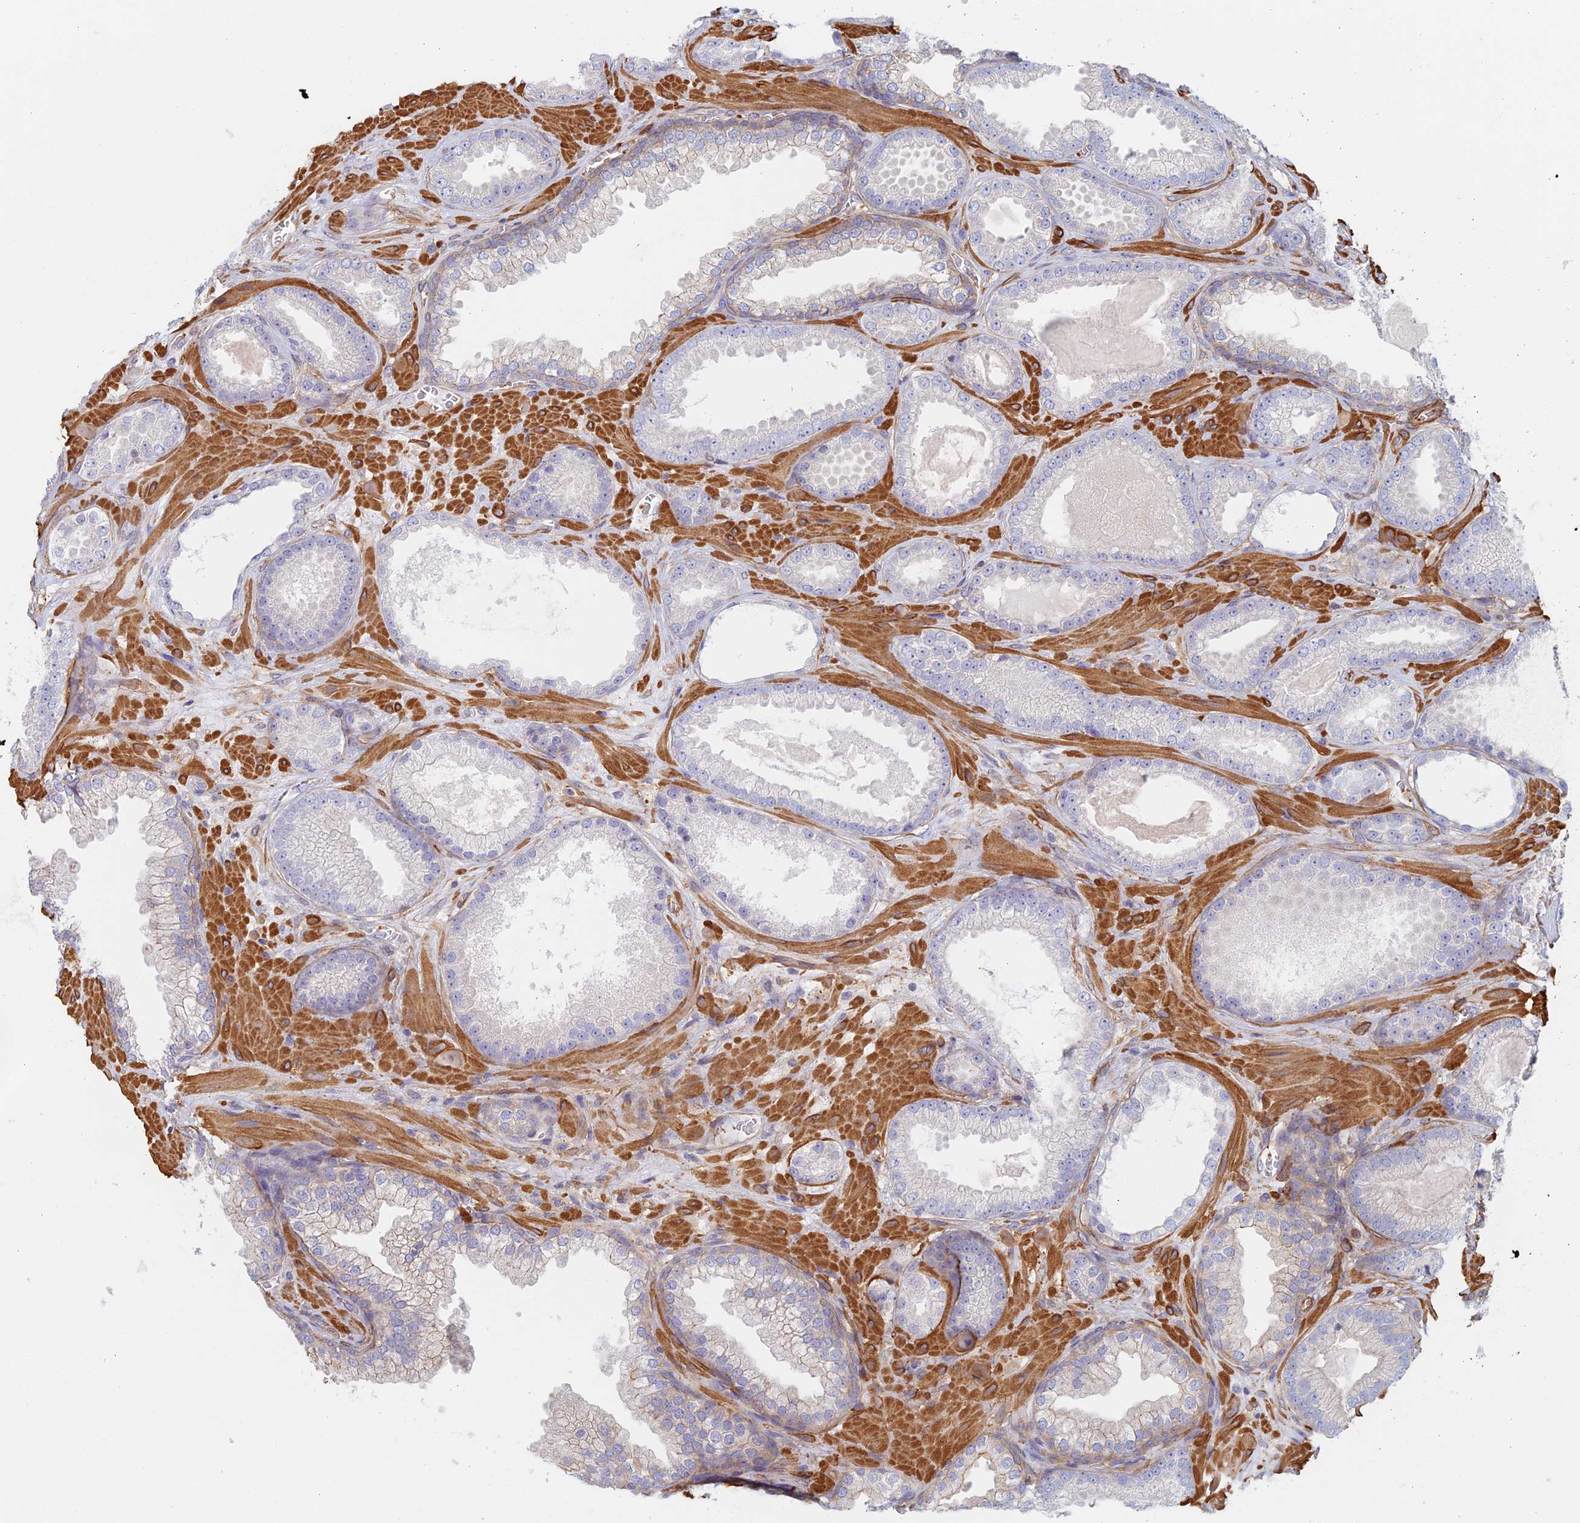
{"staining": {"intensity": "negative", "quantity": "none", "location": "none"}, "tissue": "prostate cancer", "cell_type": "Tumor cells", "image_type": "cancer", "snomed": [{"axis": "morphology", "description": "Adenocarcinoma, Low grade"}, {"axis": "topography", "description": "Prostate"}], "caption": "Immunohistochemistry (IHC) histopathology image of neoplastic tissue: human prostate low-grade adenocarcinoma stained with DAB (3,3'-diaminobenzidine) shows no significant protein expression in tumor cells.", "gene": "PAK4", "patient": {"sex": "male", "age": 57}}